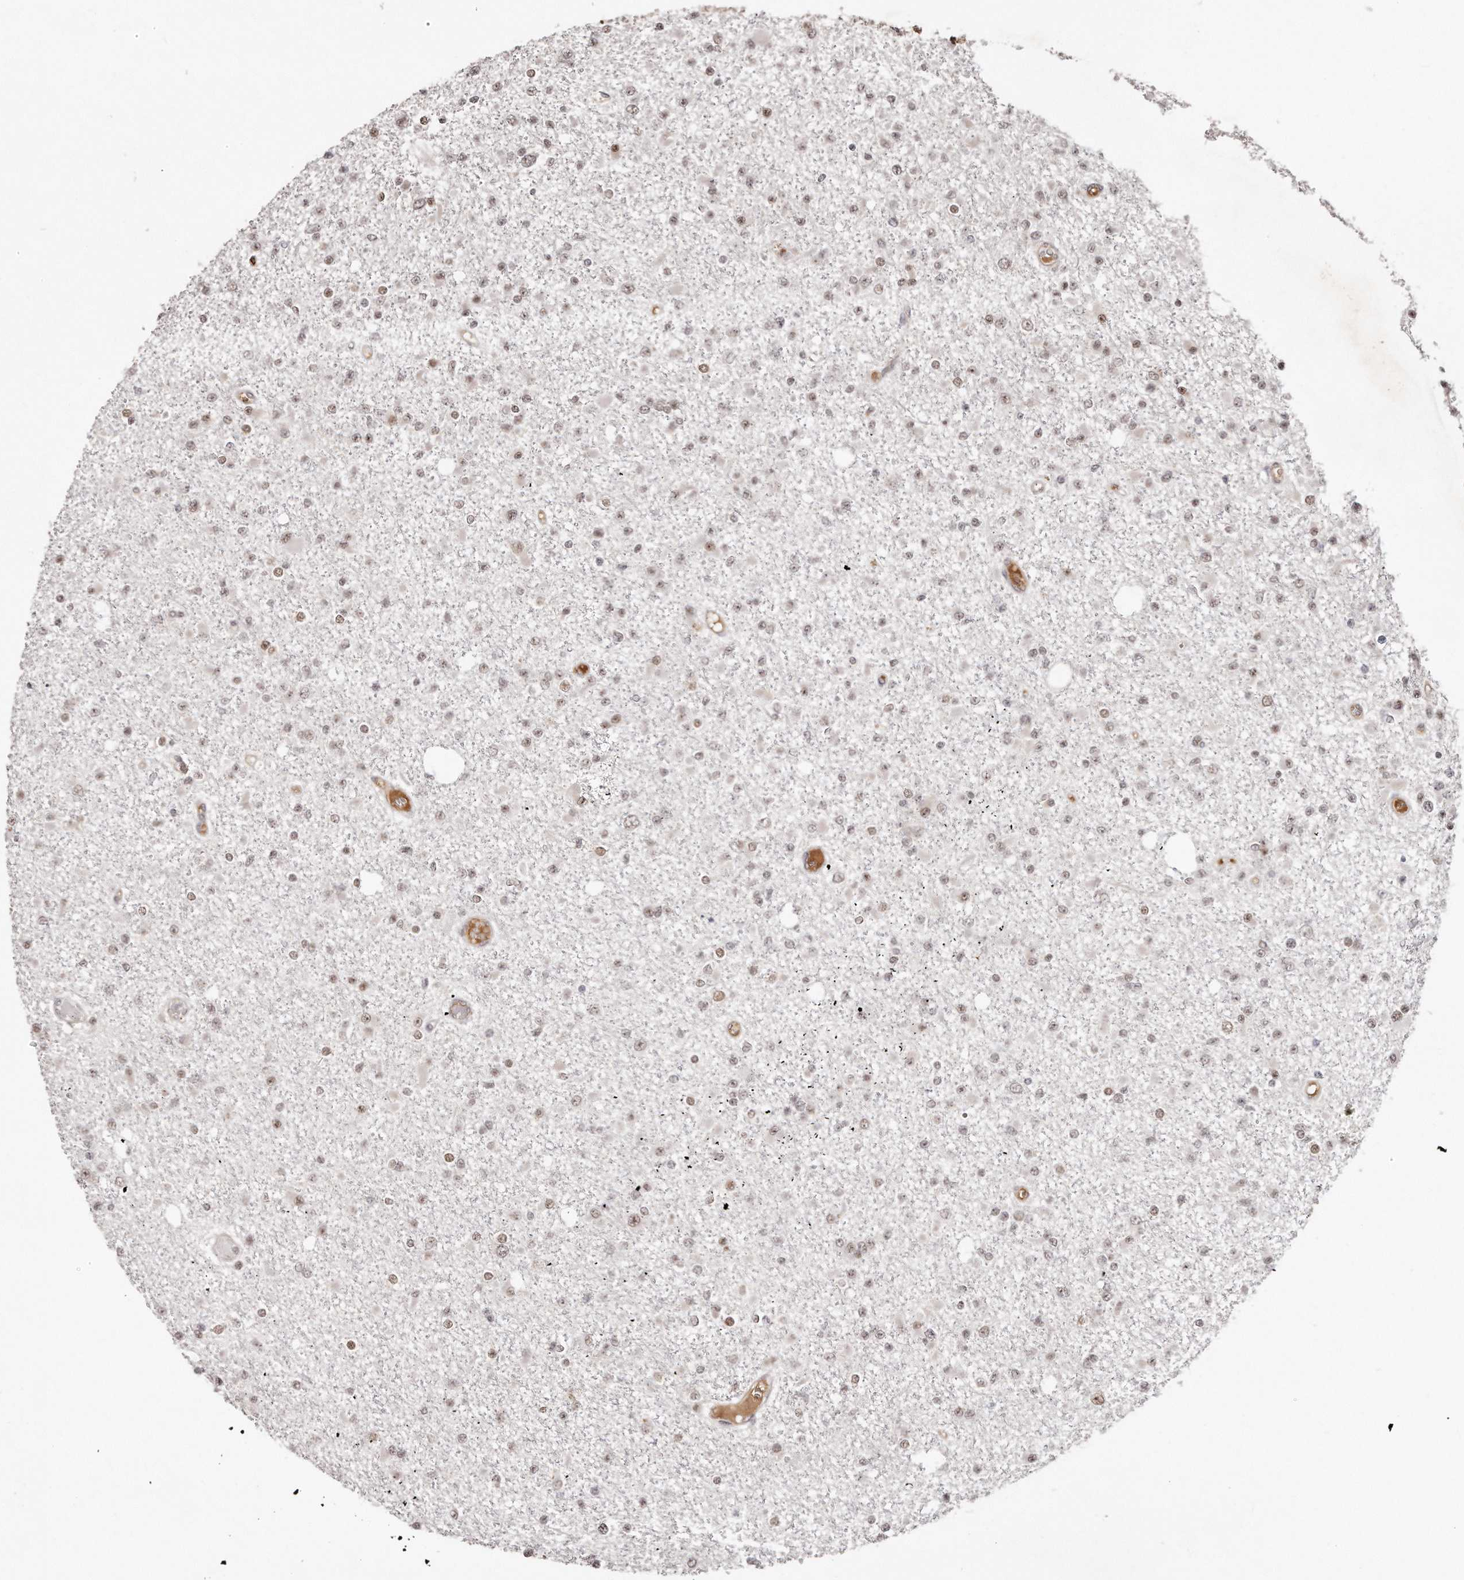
{"staining": {"intensity": "weak", "quantity": ">75%", "location": "nuclear"}, "tissue": "glioma", "cell_type": "Tumor cells", "image_type": "cancer", "snomed": [{"axis": "morphology", "description": "Glioma, malignant, Low grade"}, {"axis": "topography", "description": "Brain"}], "caption": "DAB immunohistochemical staining of malignant low-grade glioma demonstrates weak nuclear protein staining in about >75% of tumor cells. The protein is stained brown, and the nuclei are stained in blue (DAB (3,3'-diaminobenzidine) IHC with brightfield microscopy, high magnification).", "gene": "SOX4", "patient": {"sex": "female", "age": 22}}